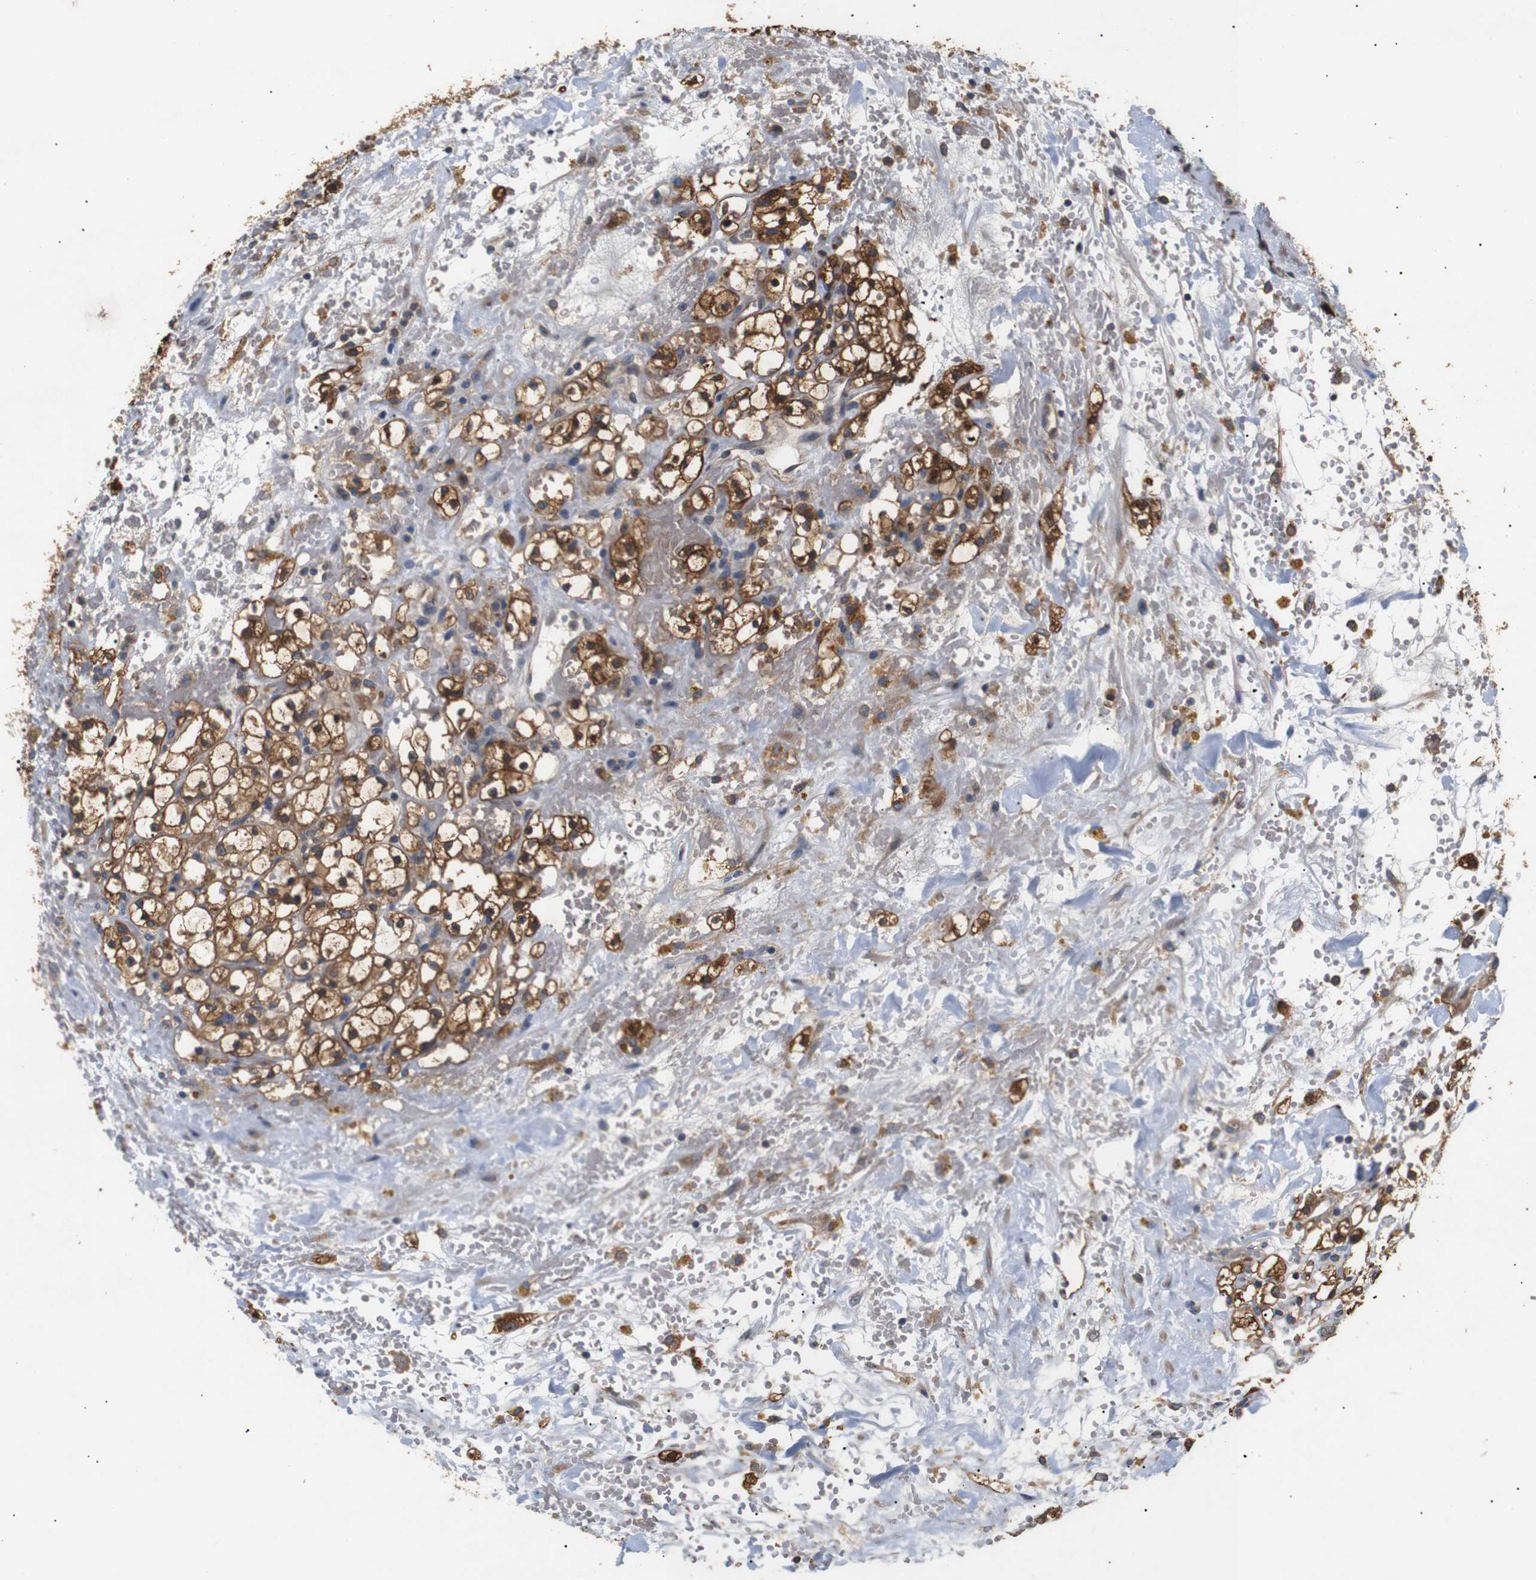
{"staining": {"intensity": "strong", "quantity": ">75%", "location": "cytoplasmic/membranous"}, "tissue": "renal cancer", "cell_type": "Tumor cells", "image_type": "cancer", "snomed": [{"axis": "morphology", "description": "Adenocarcinoma, NOS"}, {"axis": "topography", "description": "Kidney"}], "caption": "The immunohistochemical stain labels strong cytoplasmic/membranous expression in tumor cells of renal adenocarcinoma tissue. The protein of interest is stained brown, and the nuclei are stained in blue (DAB (3,3'-diaminobenzidine) IHC with brightfield microscopy, high magnification).", "gene": "DDR1", "patient": {"sex": "male", "age": 61}}